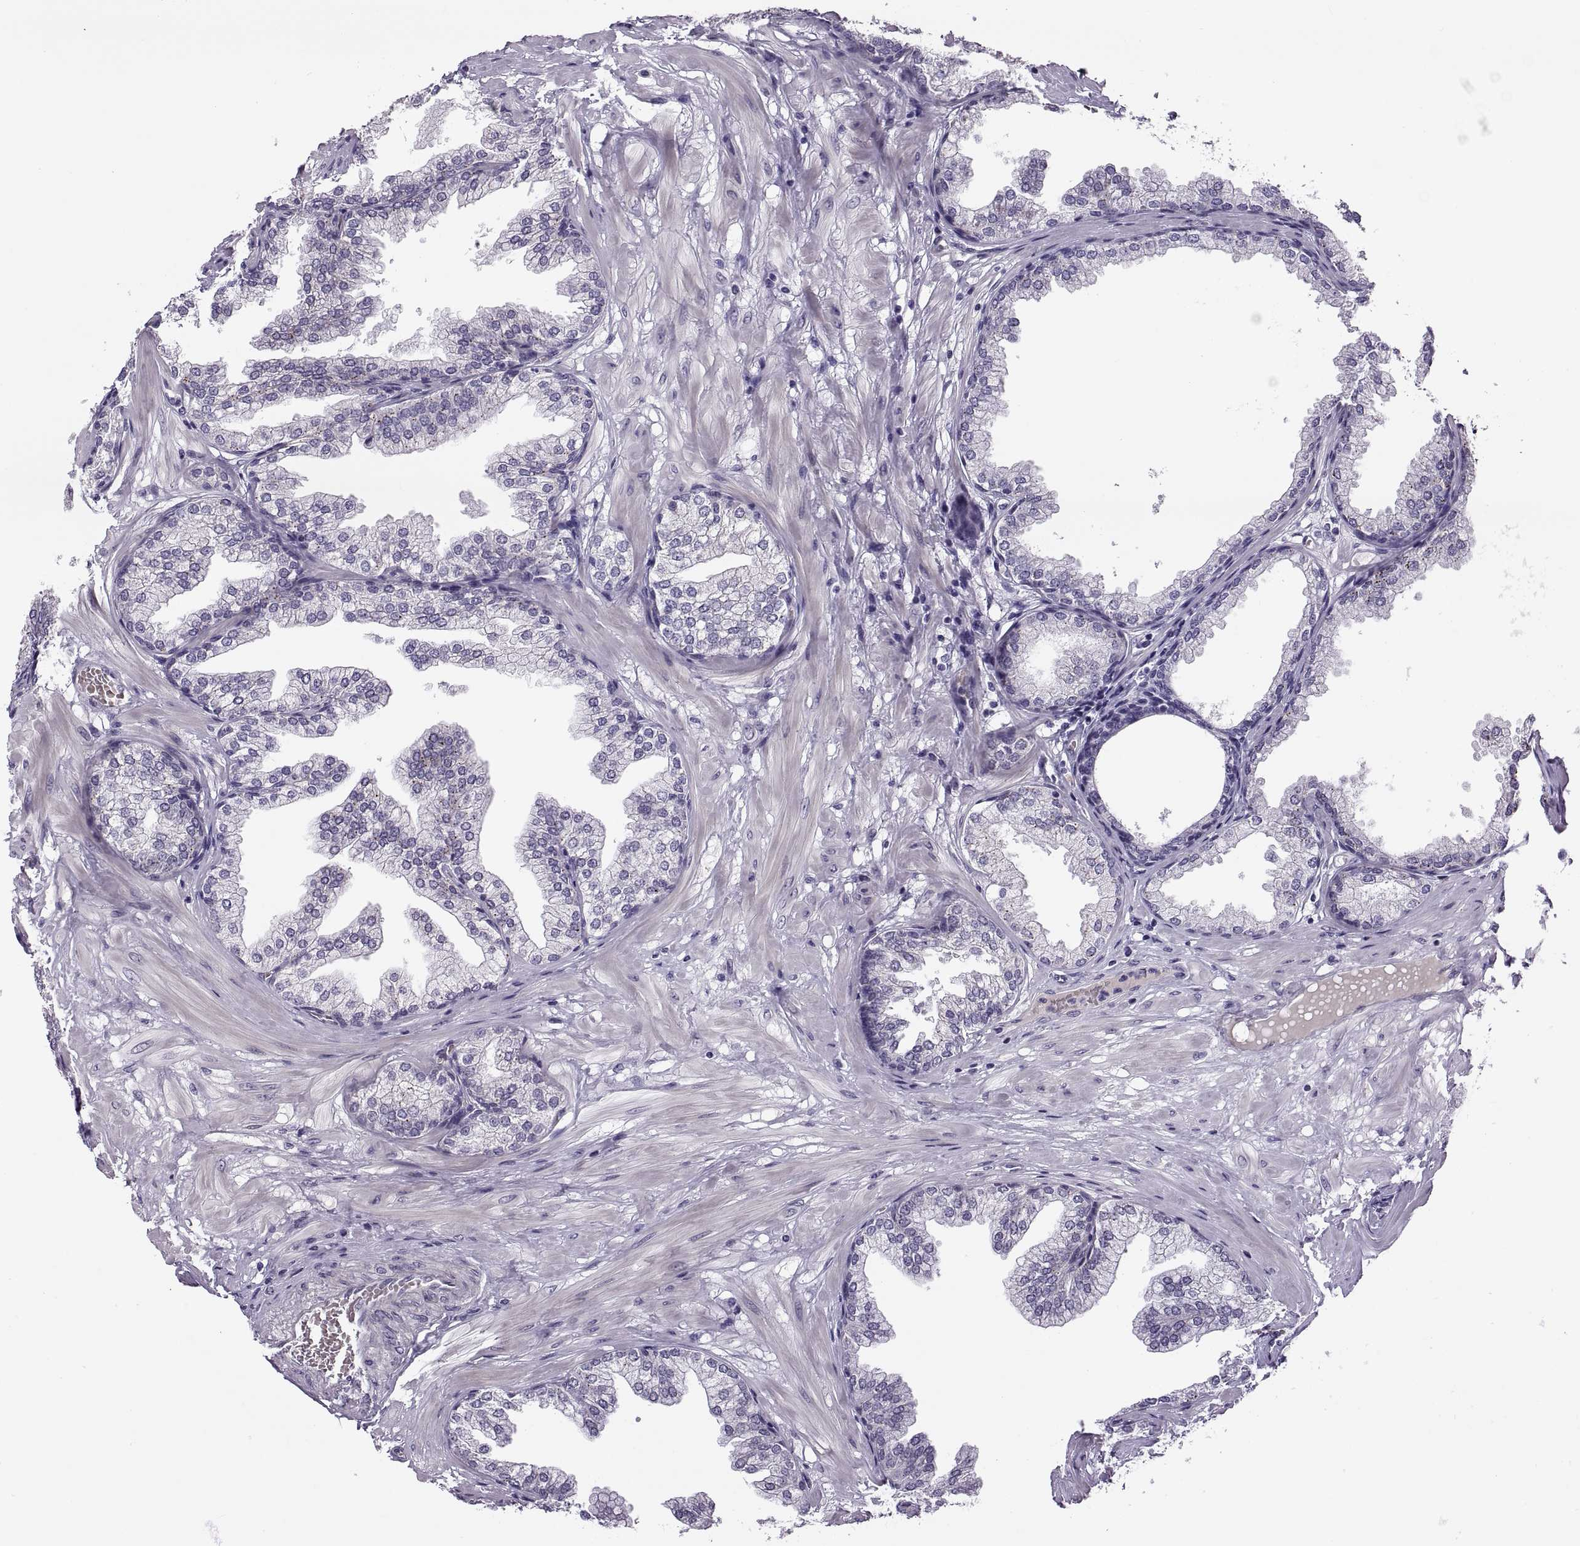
{"staining": {"intensity": "negative", "quantity": "none", "location": "none"}, "tissue": "prostate", "cell_type": "Glandular cells", "image_type": "normal", "snomed": [{"axis": "morphology", "description": "Normal tissue, NOS"}, {"axis": "topography", "description": "Prostate"}], "caption": "The photomicrograph reveals no significant staining in glandular cells of prostate. Nuclei are stained in blue.", "gene": "VSX2", "patient": {"sex": "male", "age": 37}}